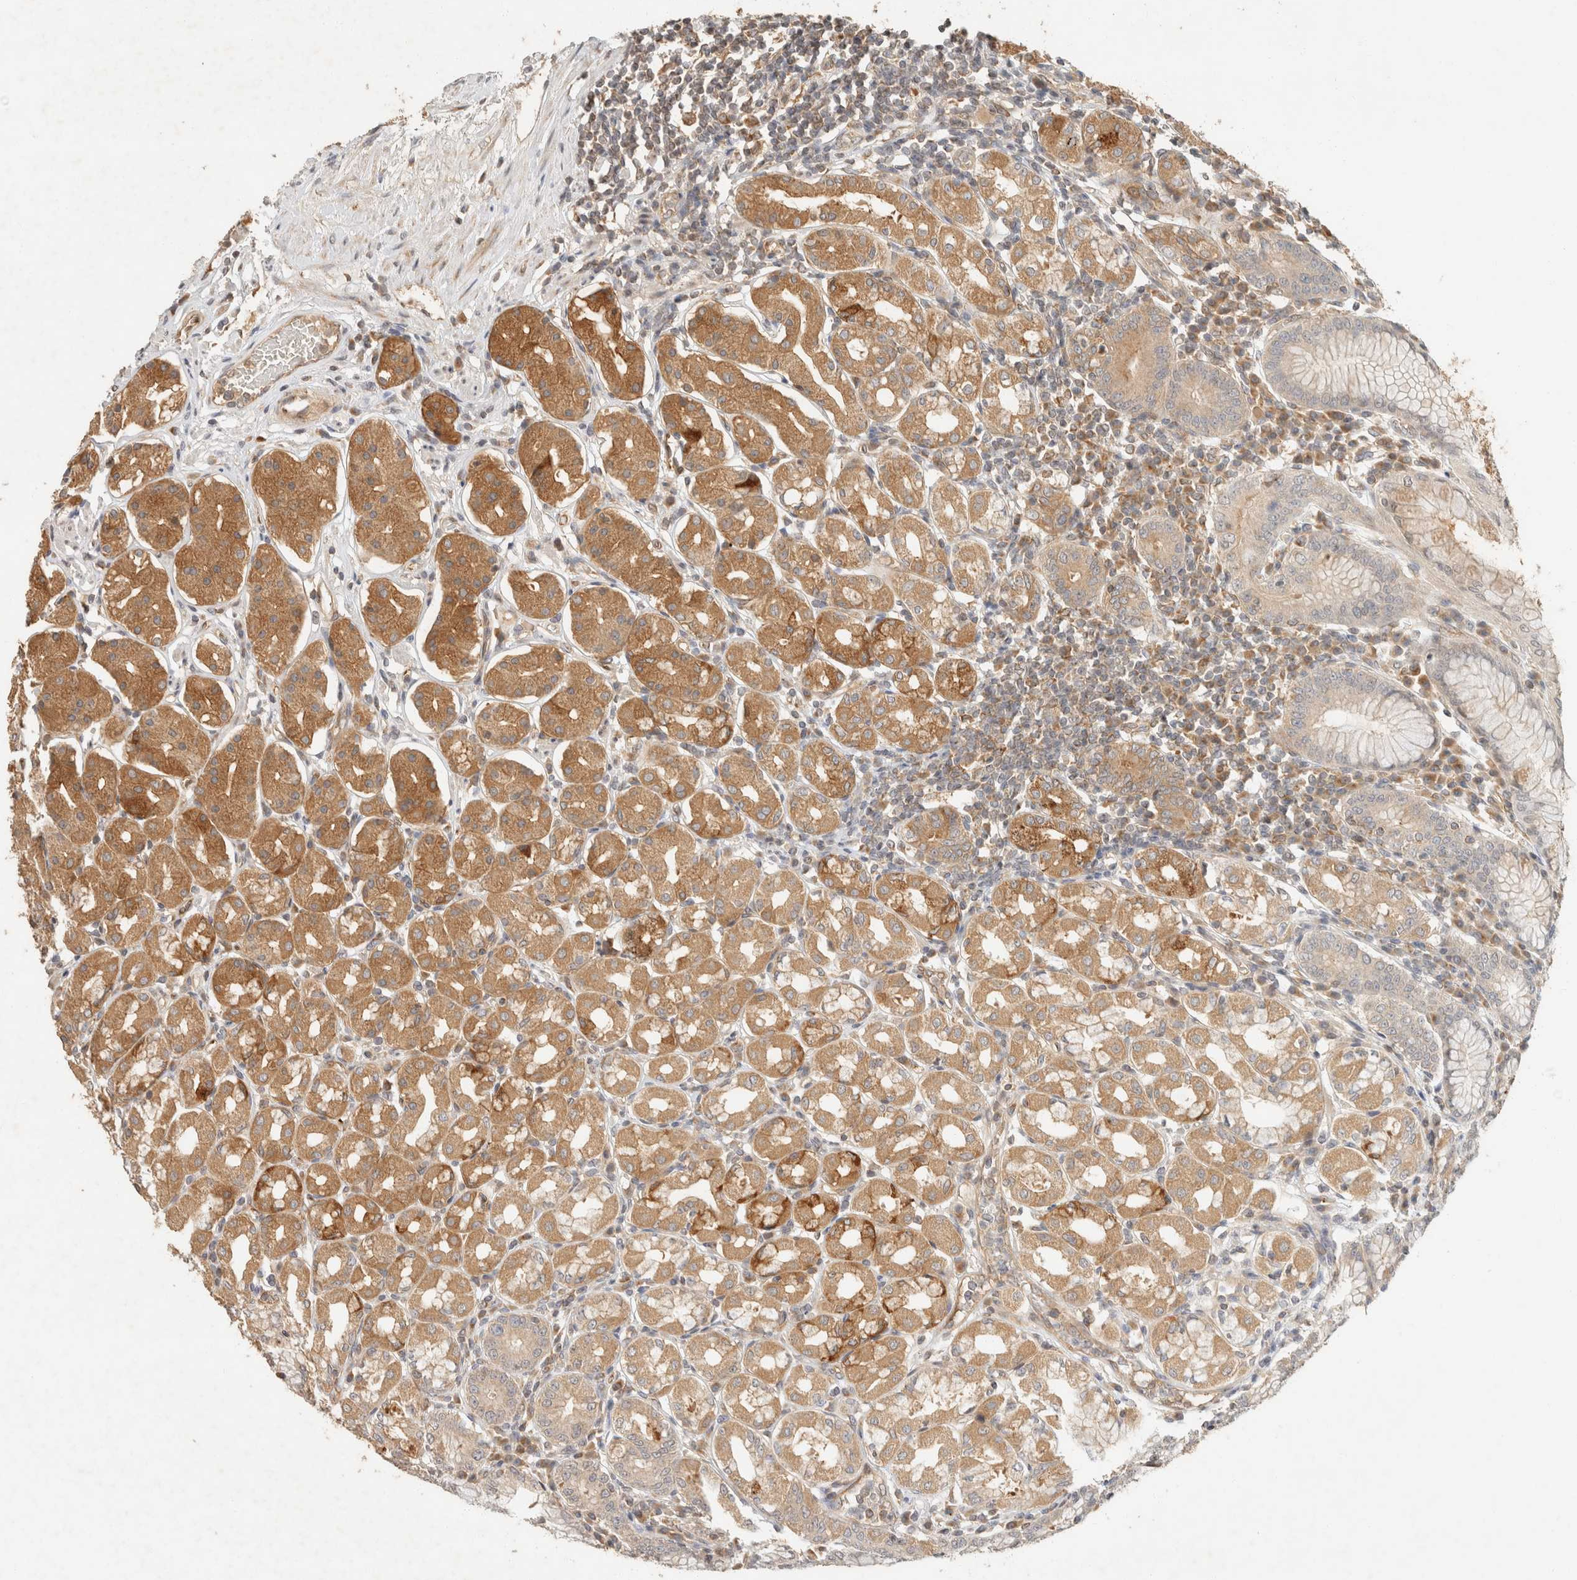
{"staining": {"intensity": "moderate", "quantity": ">75%", "location": "cytoplasmic/membranous"}, "tissue": "stomach", "cell_type": "Glandular cells", "image_type": "normal", "snomed": [{"axis": "morphology", "description": "Normal tissue, NOS"}, {"axis": "topography", "description": "Stomach"}, {"axis": "topography", "description": "Stomach, lower"}], "caption": "An IHC micrograph of unremarkable tissue is shown. Protein staining in brown shows moderate cytoplasmic/membranous positivity in stomach within glandular cells. The protein is stained brown, and the nuclei are stained in blue (DAB IHC with brightfield microscopy, high magnification).", "gene": "TACC1", "patient": {"sex": "female", "age": 56}}